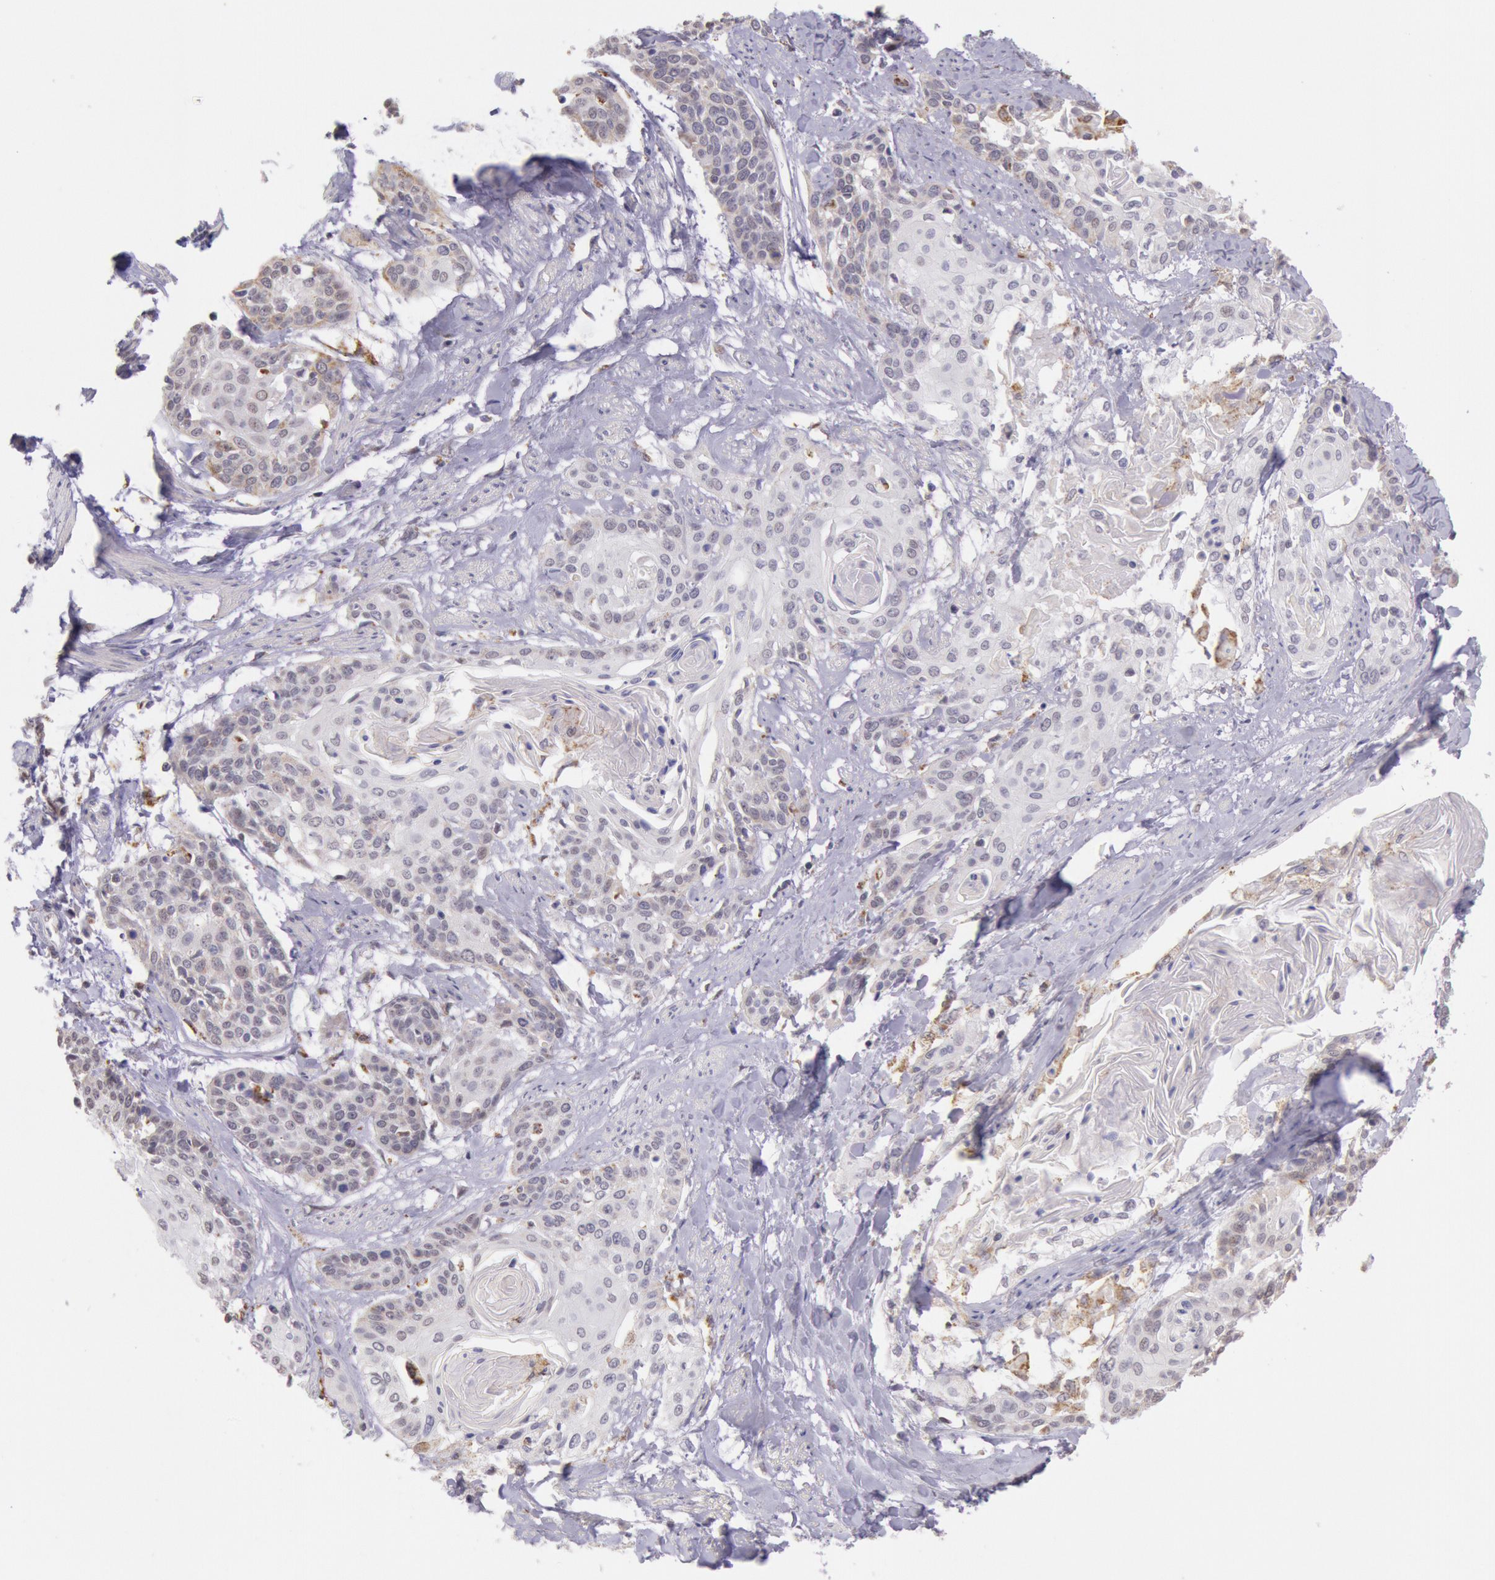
{"staining": {"intensity": "weak", "quantity": "25%-75%", "location": "cytoplasmic/membranous"}, "tissue": "cervical cancer", "cell_type": "Tumor cells", "image_type": "cancer", "snomed": [{"axis": "morphology", "description": "Squamous cell carcinoma, NOS"}, {"axis": "topography", "description": "Cervix"}], "caption": "A histopathology image of cervical cancer stained for a protein shows weak cytoplasmic/membranous brown staining in tumor cells. Using DAB (3,3'-diaminobenzidine) (brown) and hematoxylin (blue) stains, captured at high magnification using brightfield microscopy.", "gene": "FRMD6", "patient": {"sex": "female", "age": 57}}